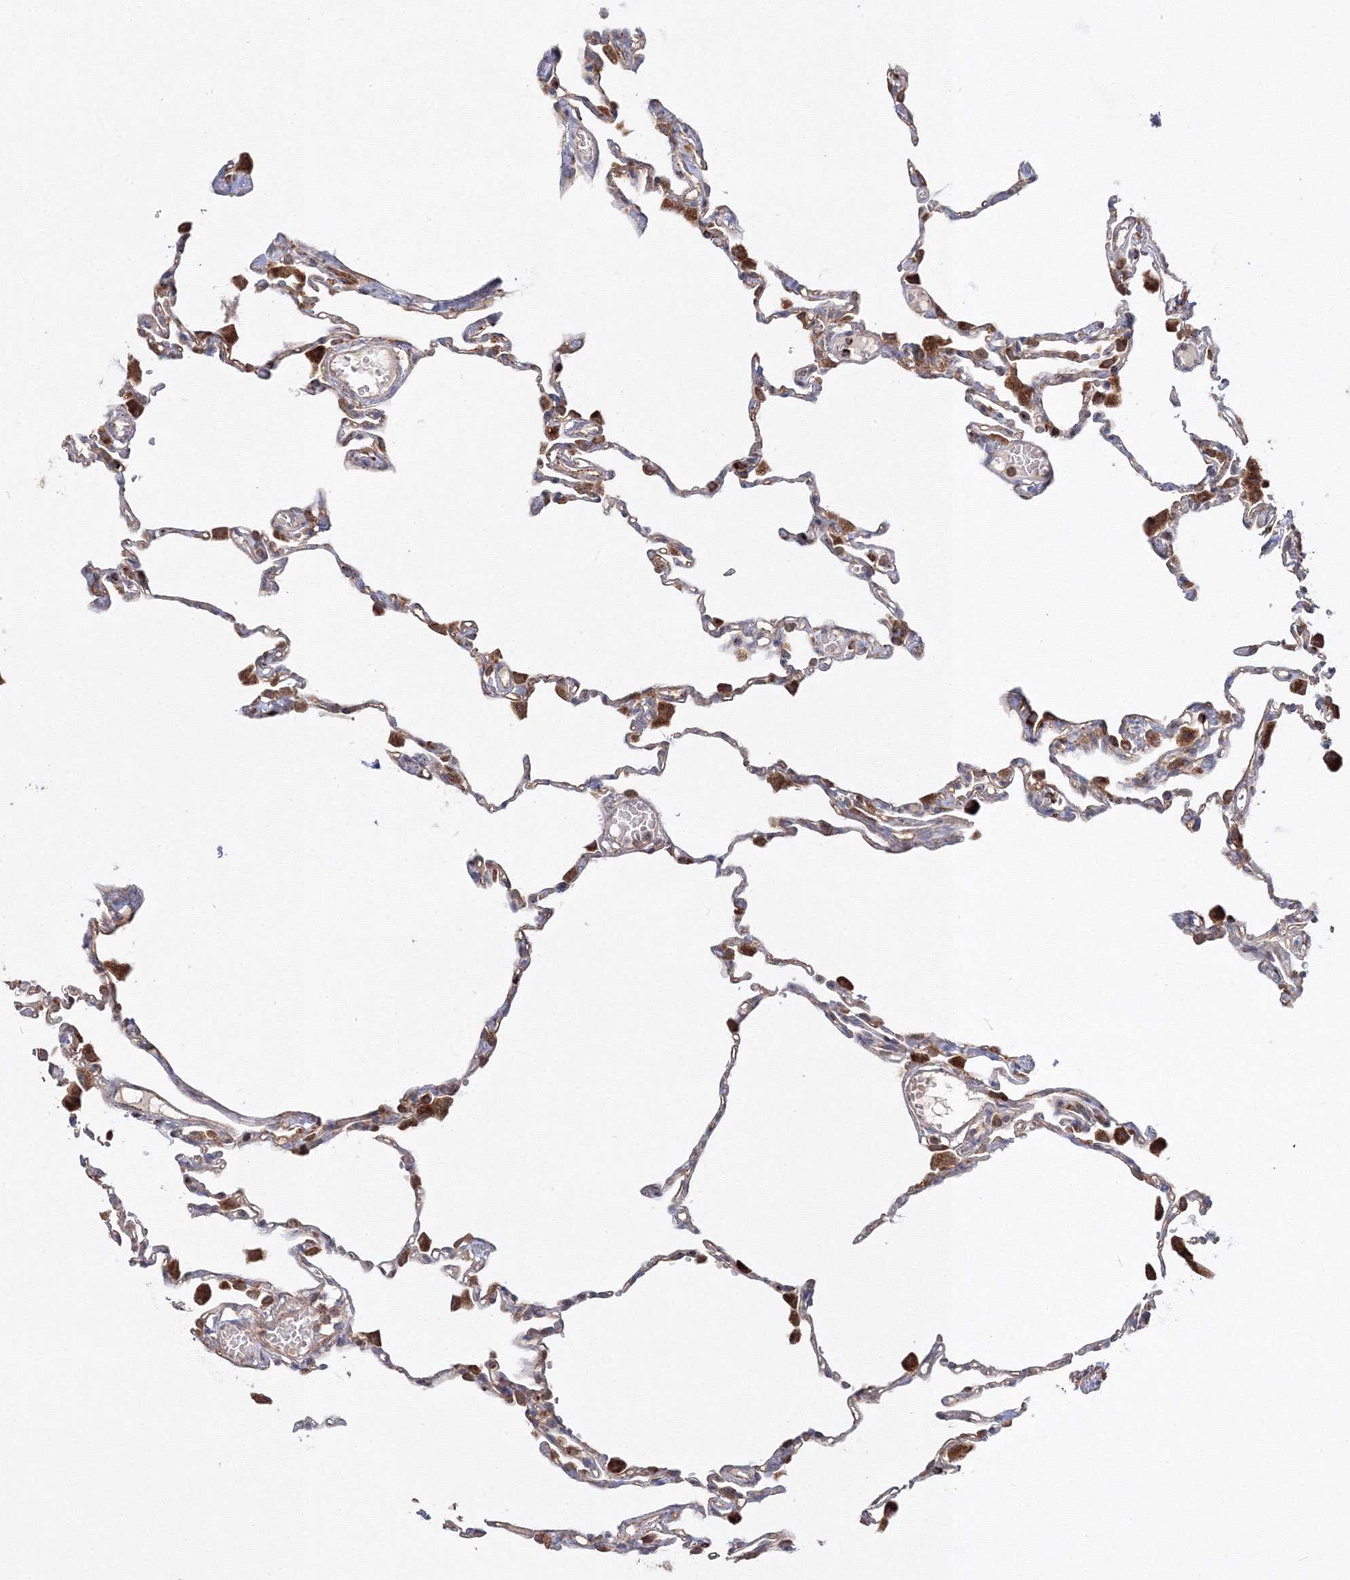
{"staining": {"intensity": "strong", "quantity": "<25%", "location": "cytoplasmic/membranous"}, "tissue": "lung", "cell_type": "Alveolar cells", "image_type": "normal", "snomed": [{"axis": "morphology", "description": "Normal tissue, NOS"}, {"axis": "topography", "description": "Lung"}], "caption": "Human lung stained with a brown dye exhibits strong cytoplasmic/membranous positive expression in about <25% of alveolar cells.", "gene": "DDO", "patient": {"sex": "female", "age": 49}}